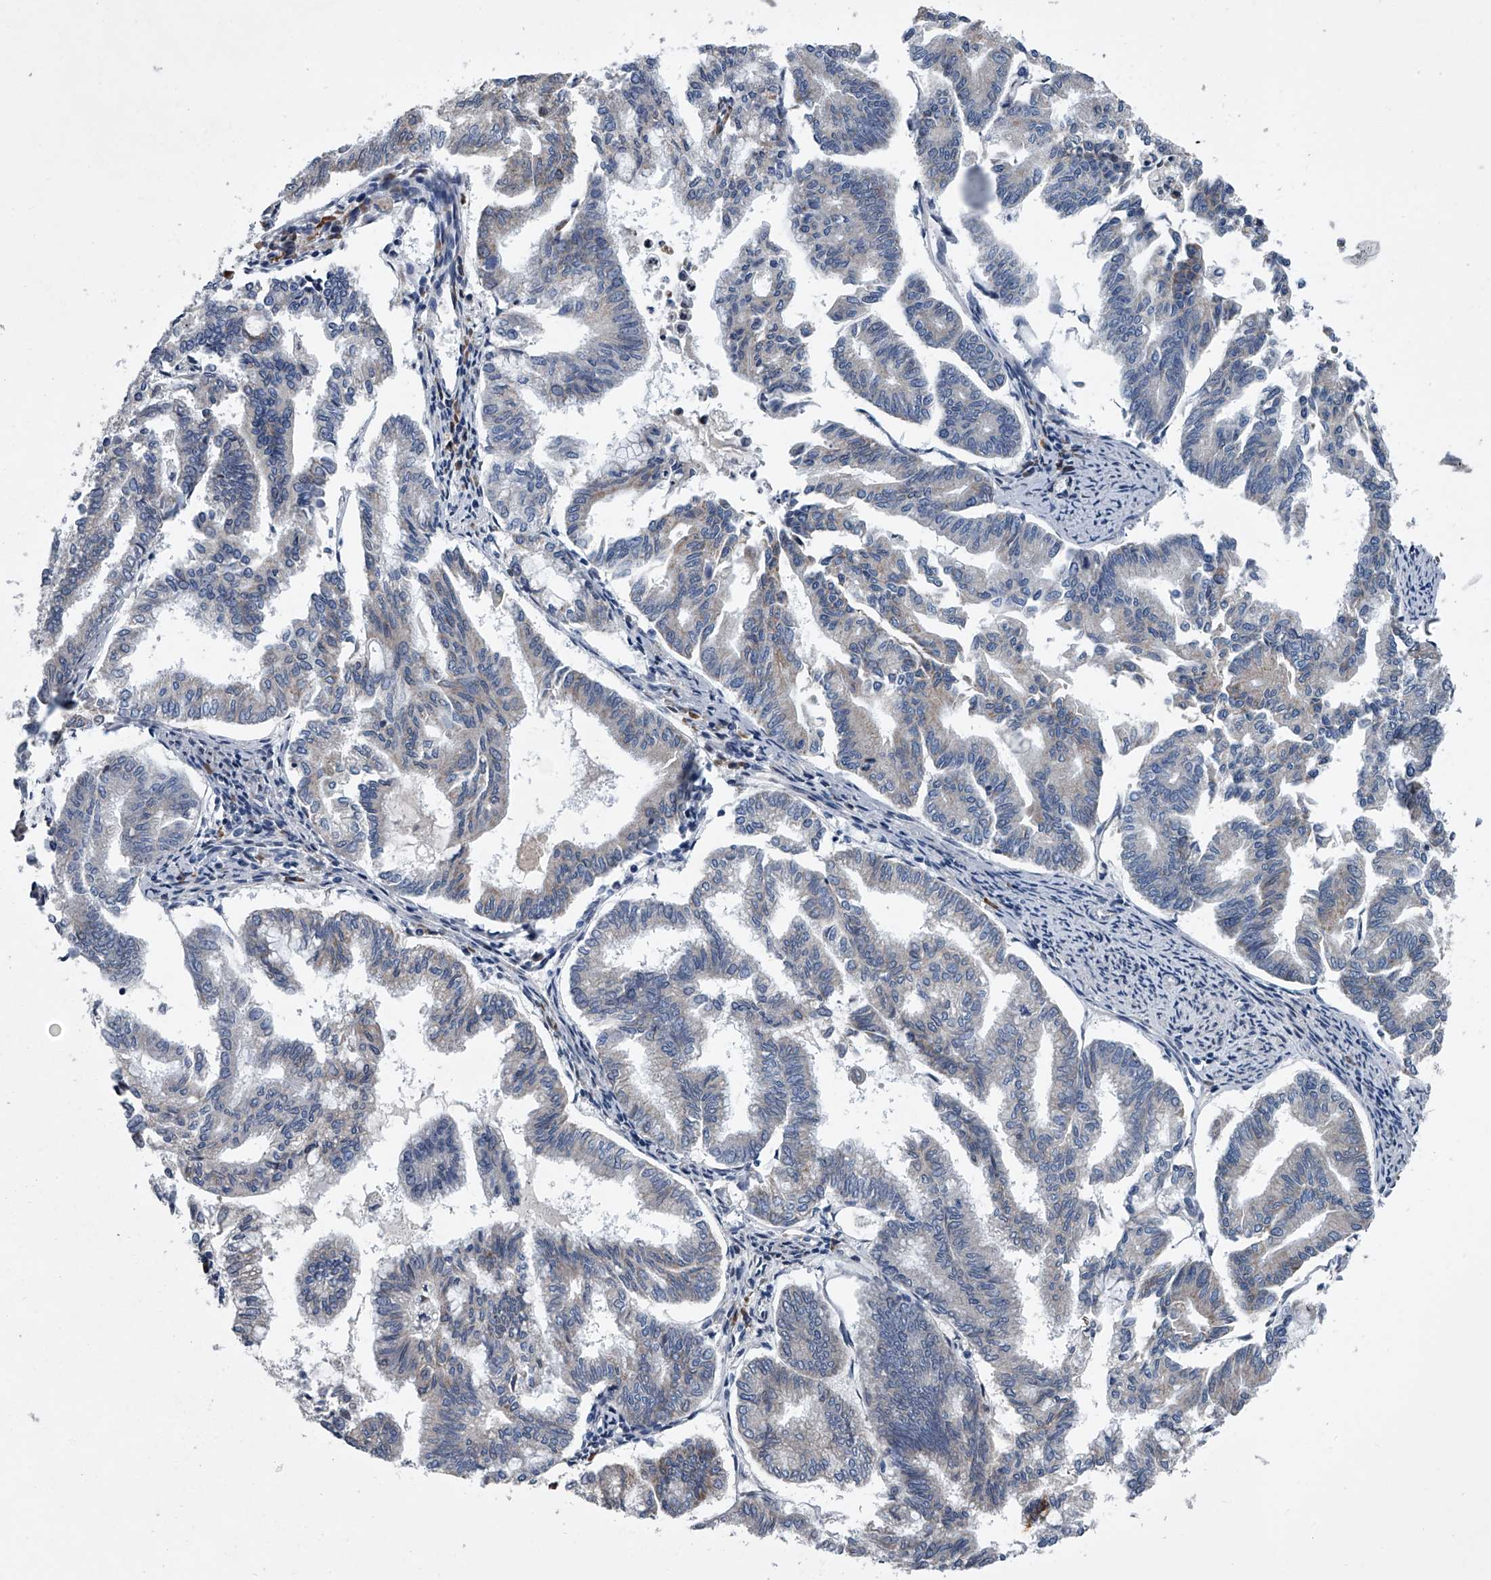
{"staining": {"intensity": "negative", "quantity": "none", "location": "none"}, "tissue": "endometrial cancer", "cell_type": "Tumor cells", "image_type": "cancer", "snomed": [{"axis": "morphology", "description": "Adenocarcinoma, NOS"}, {"axis": "topography", "description": "Endometrium"}], "caption": "A high-resolution micrograph shows IHC staining of endometrial cancer (adenocarcinoma), which displays no significant expression in tumor cells.", "gene": "ABCG1", "patient": {"sex": "female", "age": 79}}